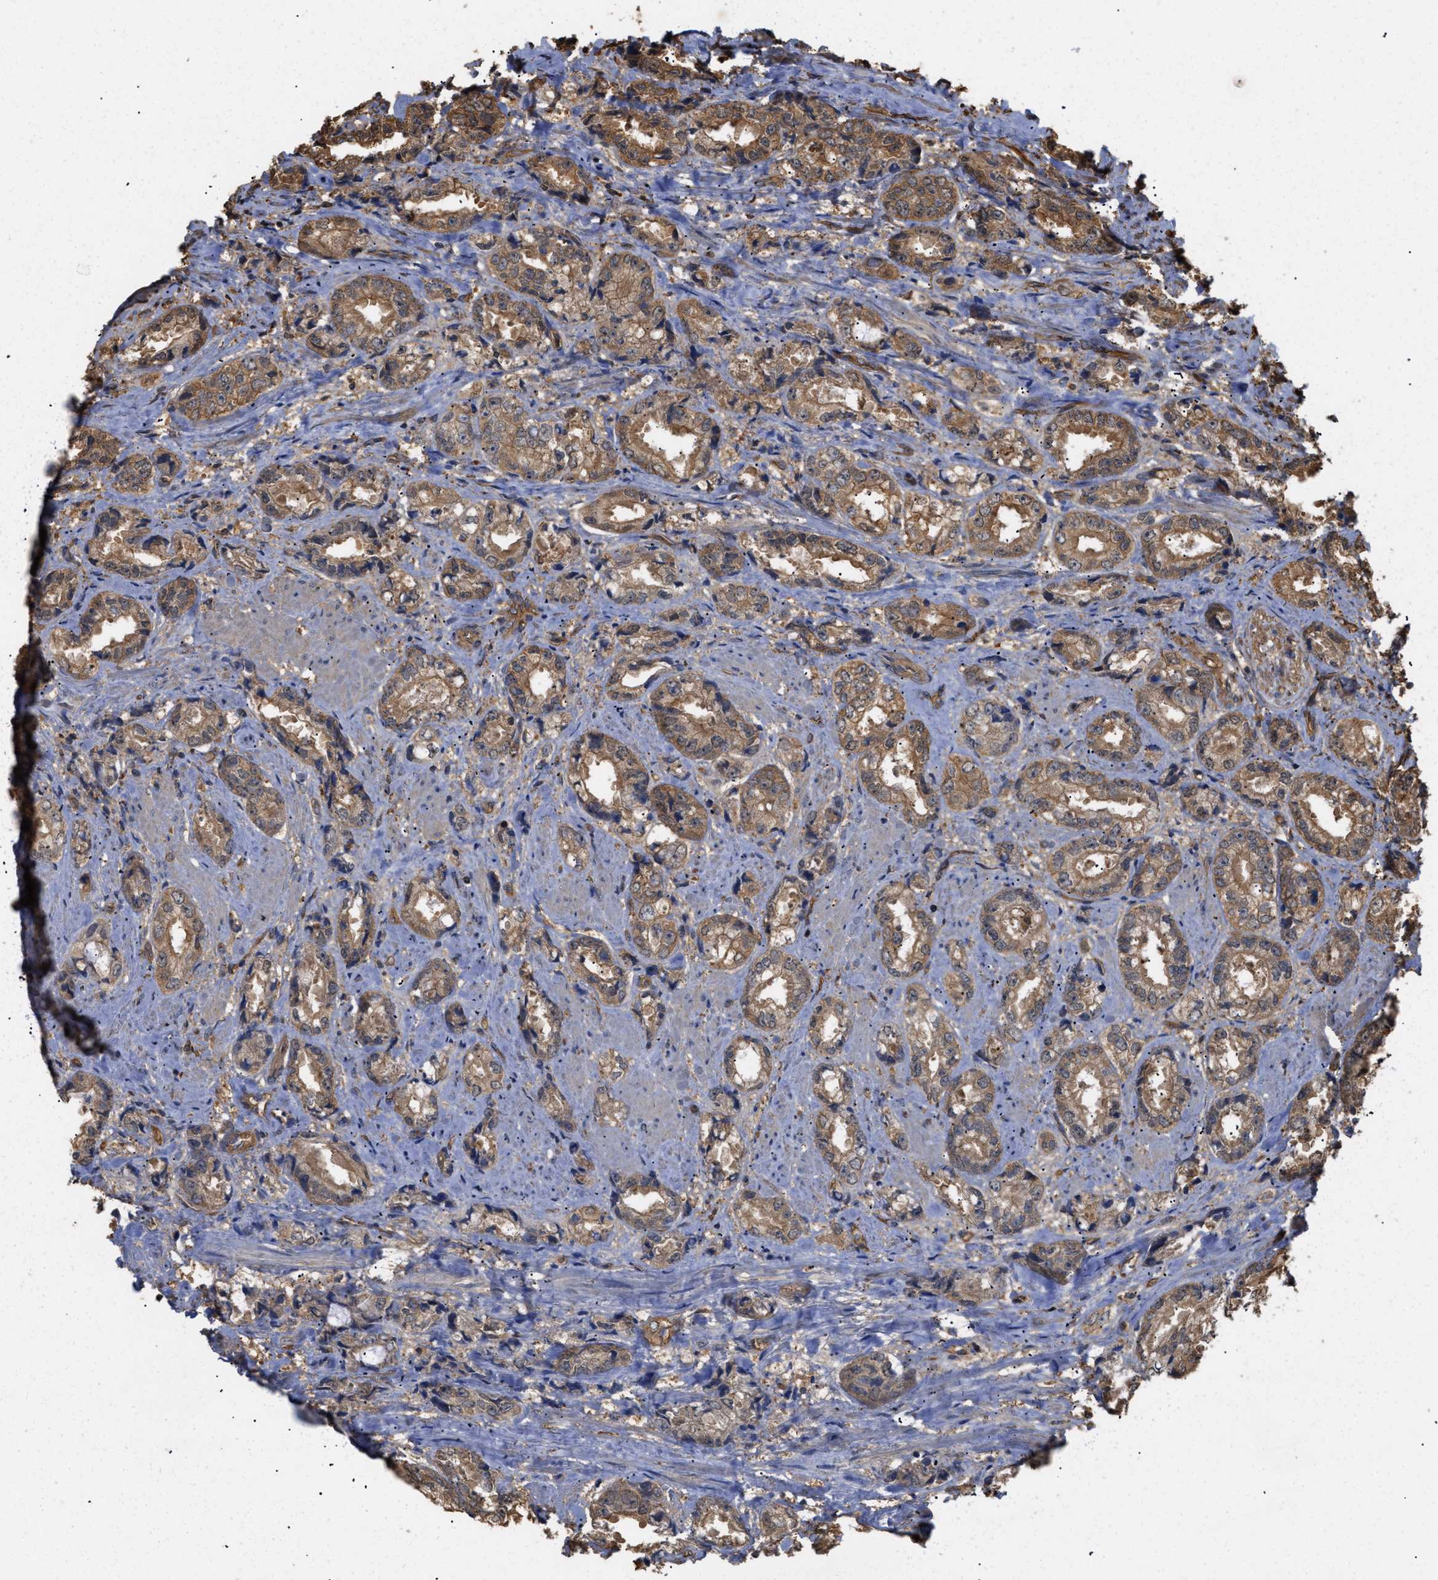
{"staining": {"intensity": "moderate", "quantity": ">75%", "location": "cytoplasmic/membranous"}, "tissue": "prostate cancer", "cell_type": "Tumor cells", "image_type": "cancer", "snomed": [{"axis": "morphology", "description": "Adenocarcinoma, High grade"}, {"axis": "topography", "description": "Prostate"}], "caption": "Immunohistochemistry micrograph of human prostate adenocarcinoma (high-grade) stained for a protein (brown), which exhibits medium levels of moderate cytoplasmic/membranous positivity in approximately >75% of tumor cells.", "gene": "CALM1", "patient": {"sex": "male", "age": 61}}